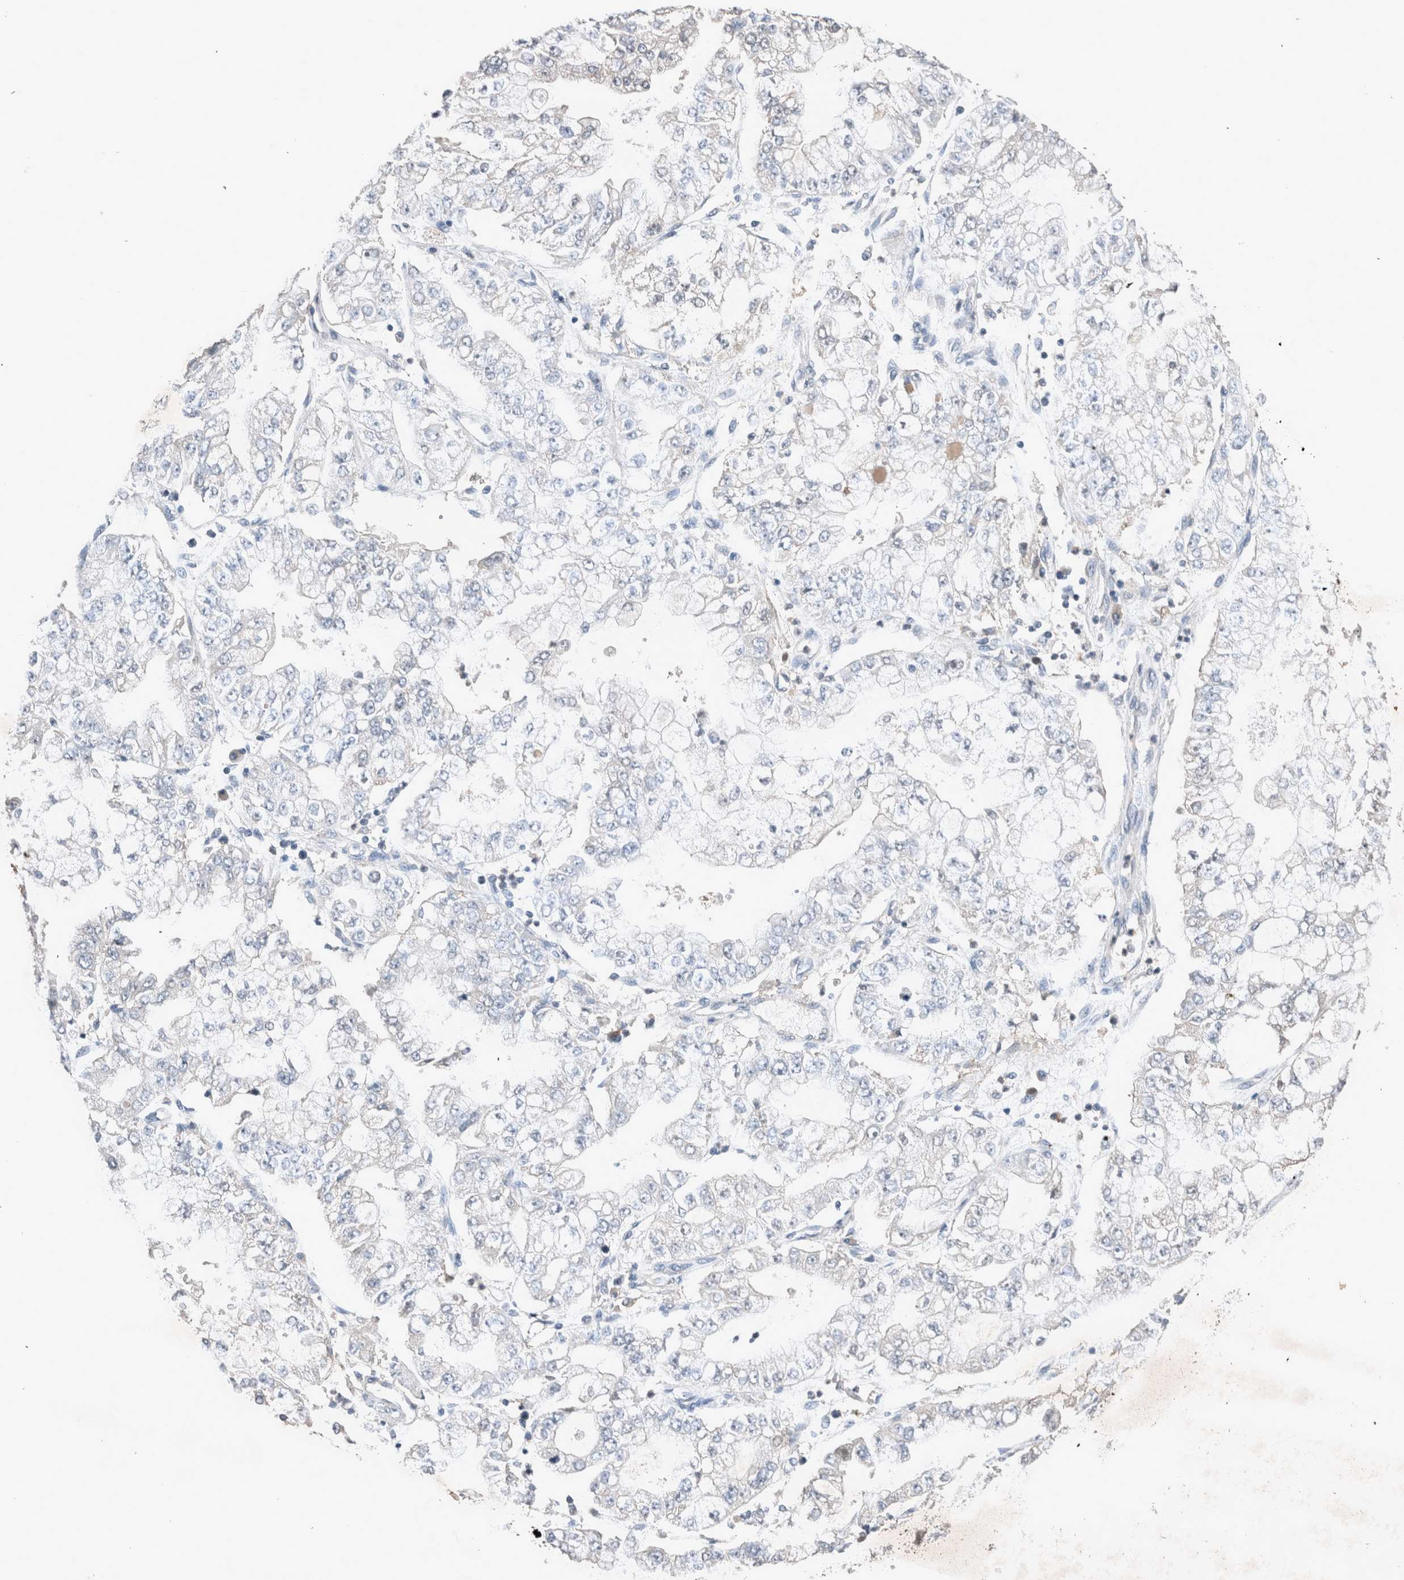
{"staining": {"intensity": "negative", "quantity": "none", "location": "none"}, "tissue": "stomach cancer", "cell_type": "Tumor cells", "image_type": "cancer", "snomed": [{"axis": "morphology", "description": "Adenocarcinoma, NOS"}, {"axis": "topography", "description": "Stomach"}], "caption": "The image exhibits no significant staining in tumor cells of stomach cancer (adenocarcinoma).", "gene": "UGCG", "patient": {"sex": "male", "age": 76}}